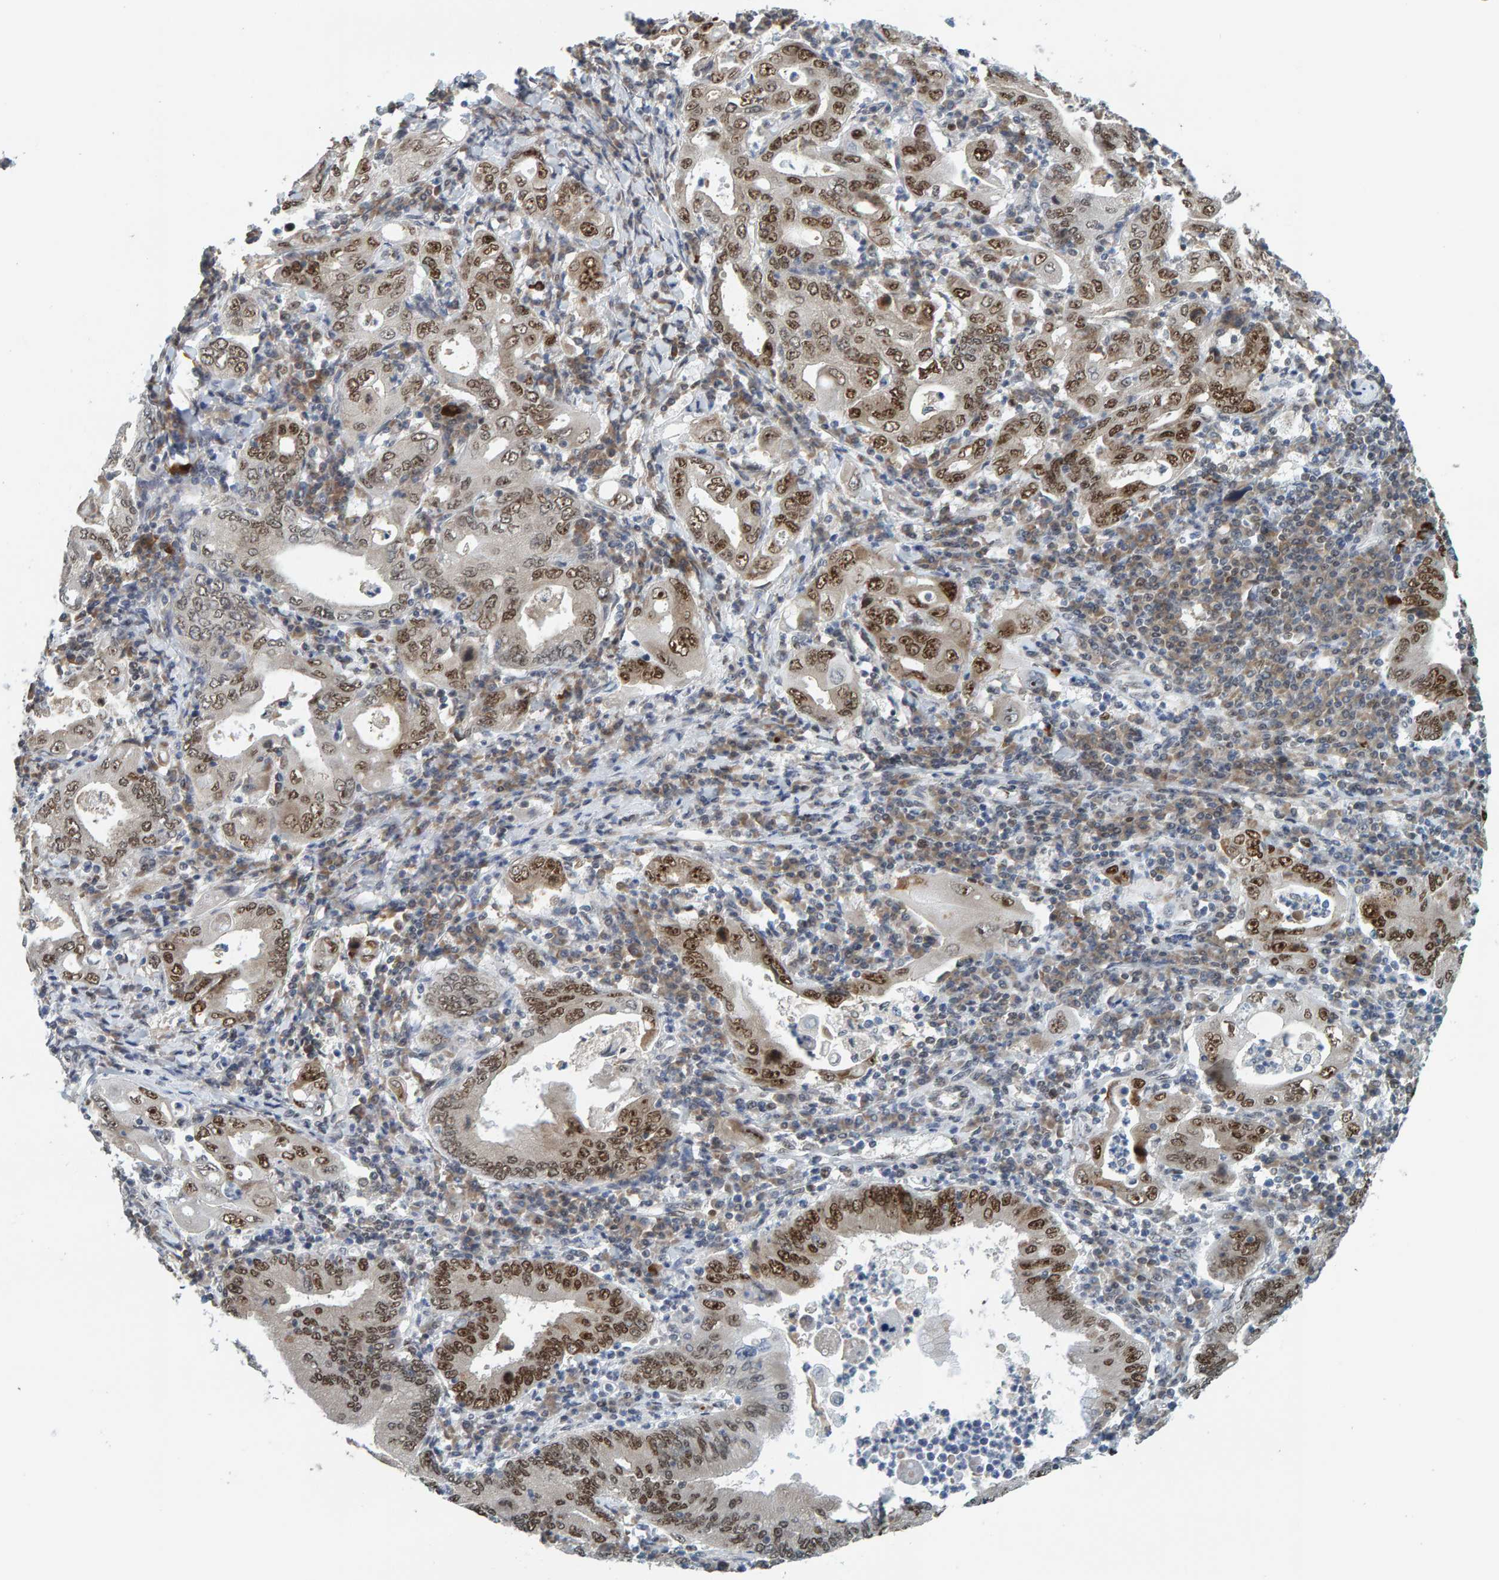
{"staining": {"intensity": "moderate", "quantity": ">75%", "location": "nuclear"}, "tissue": "stomach cancer", "cell_type": "Tumor cells", "image_type": "cancer", "snomed": [{"axis": "morphology", "description": "Normal tissue, NOS"}, {"axis": "morphology", "description": "Adenocarcinoma, NOS"}, {"axis": "topography", "description": "Esophagus"}, {"axis": "topography", "description": "Stomach, upper"}, {"axis": "topography", "description": "Peripheral nerve tissue"}], "caption": "A medium amount of moderate nuclear positivity is seen in approximately >75% of tumor cells in stomach cancer tissue. (Stains: DAB in brown, nuclei in blue, Microscopy: brightfield microscopy at high magnification).", "gene": "POLR1E", "patient": {"sex": "male", "age": 62}}